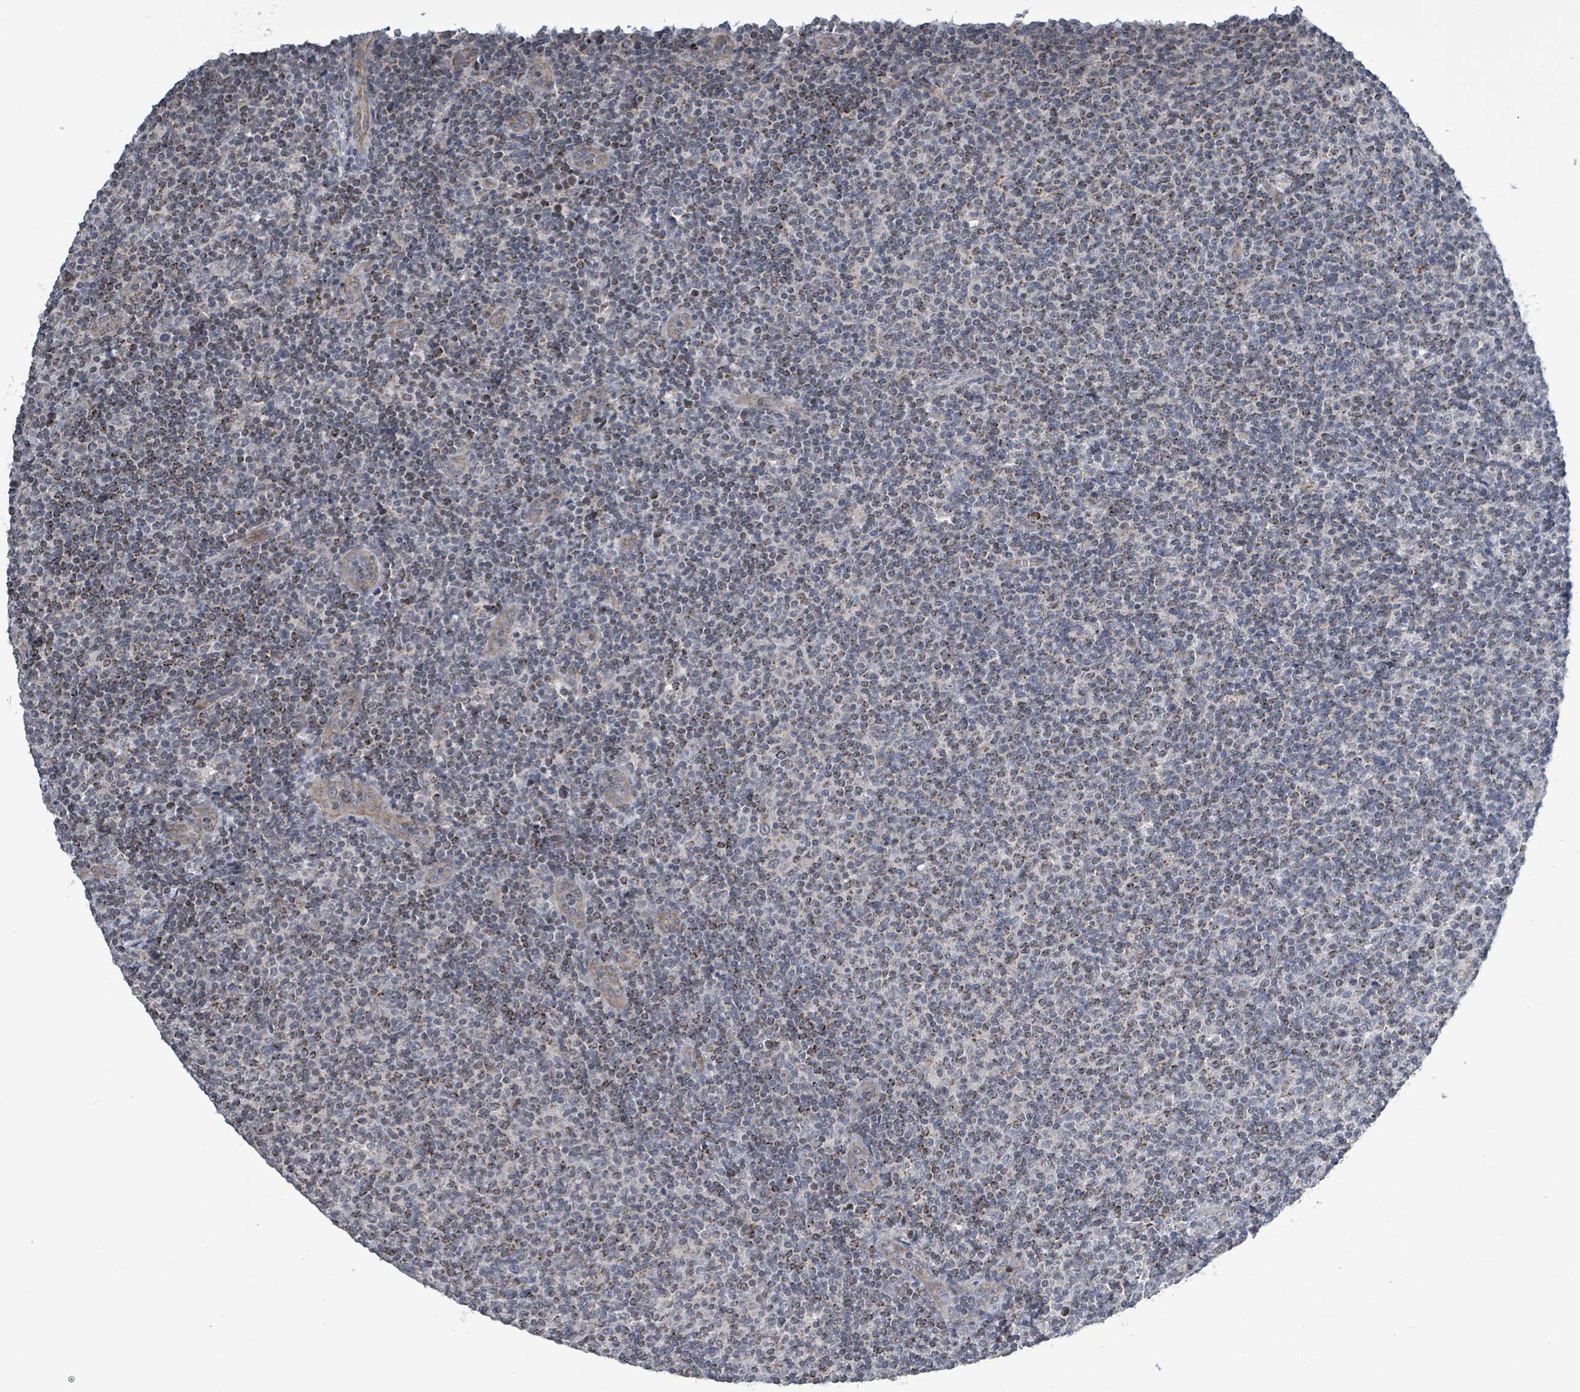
{"staining": {"intensity": "weak", "quantity": "25%-75%", "location": "cytoplasmic/membranous"}, "tissue": "lymphoma", "cell_type": "Tumor cells", "image_type": "cancer", "snomed": [{"axis": "morphology", "description": "Malignant lymphoma, non-Hodgkin's type, Low grade"}, {"axis": "topography", "description": "Lymph node"}], "caption": "Human low-grade malignant lymphoma, non-Hodgkin's type stained for a protein (brown) displays weak cytoplasmic/membranous positive staining in approximately 25%-75% of tumor cells.", "gene": "COQ10B", "patient": {"sex": "male", "age": 66}}